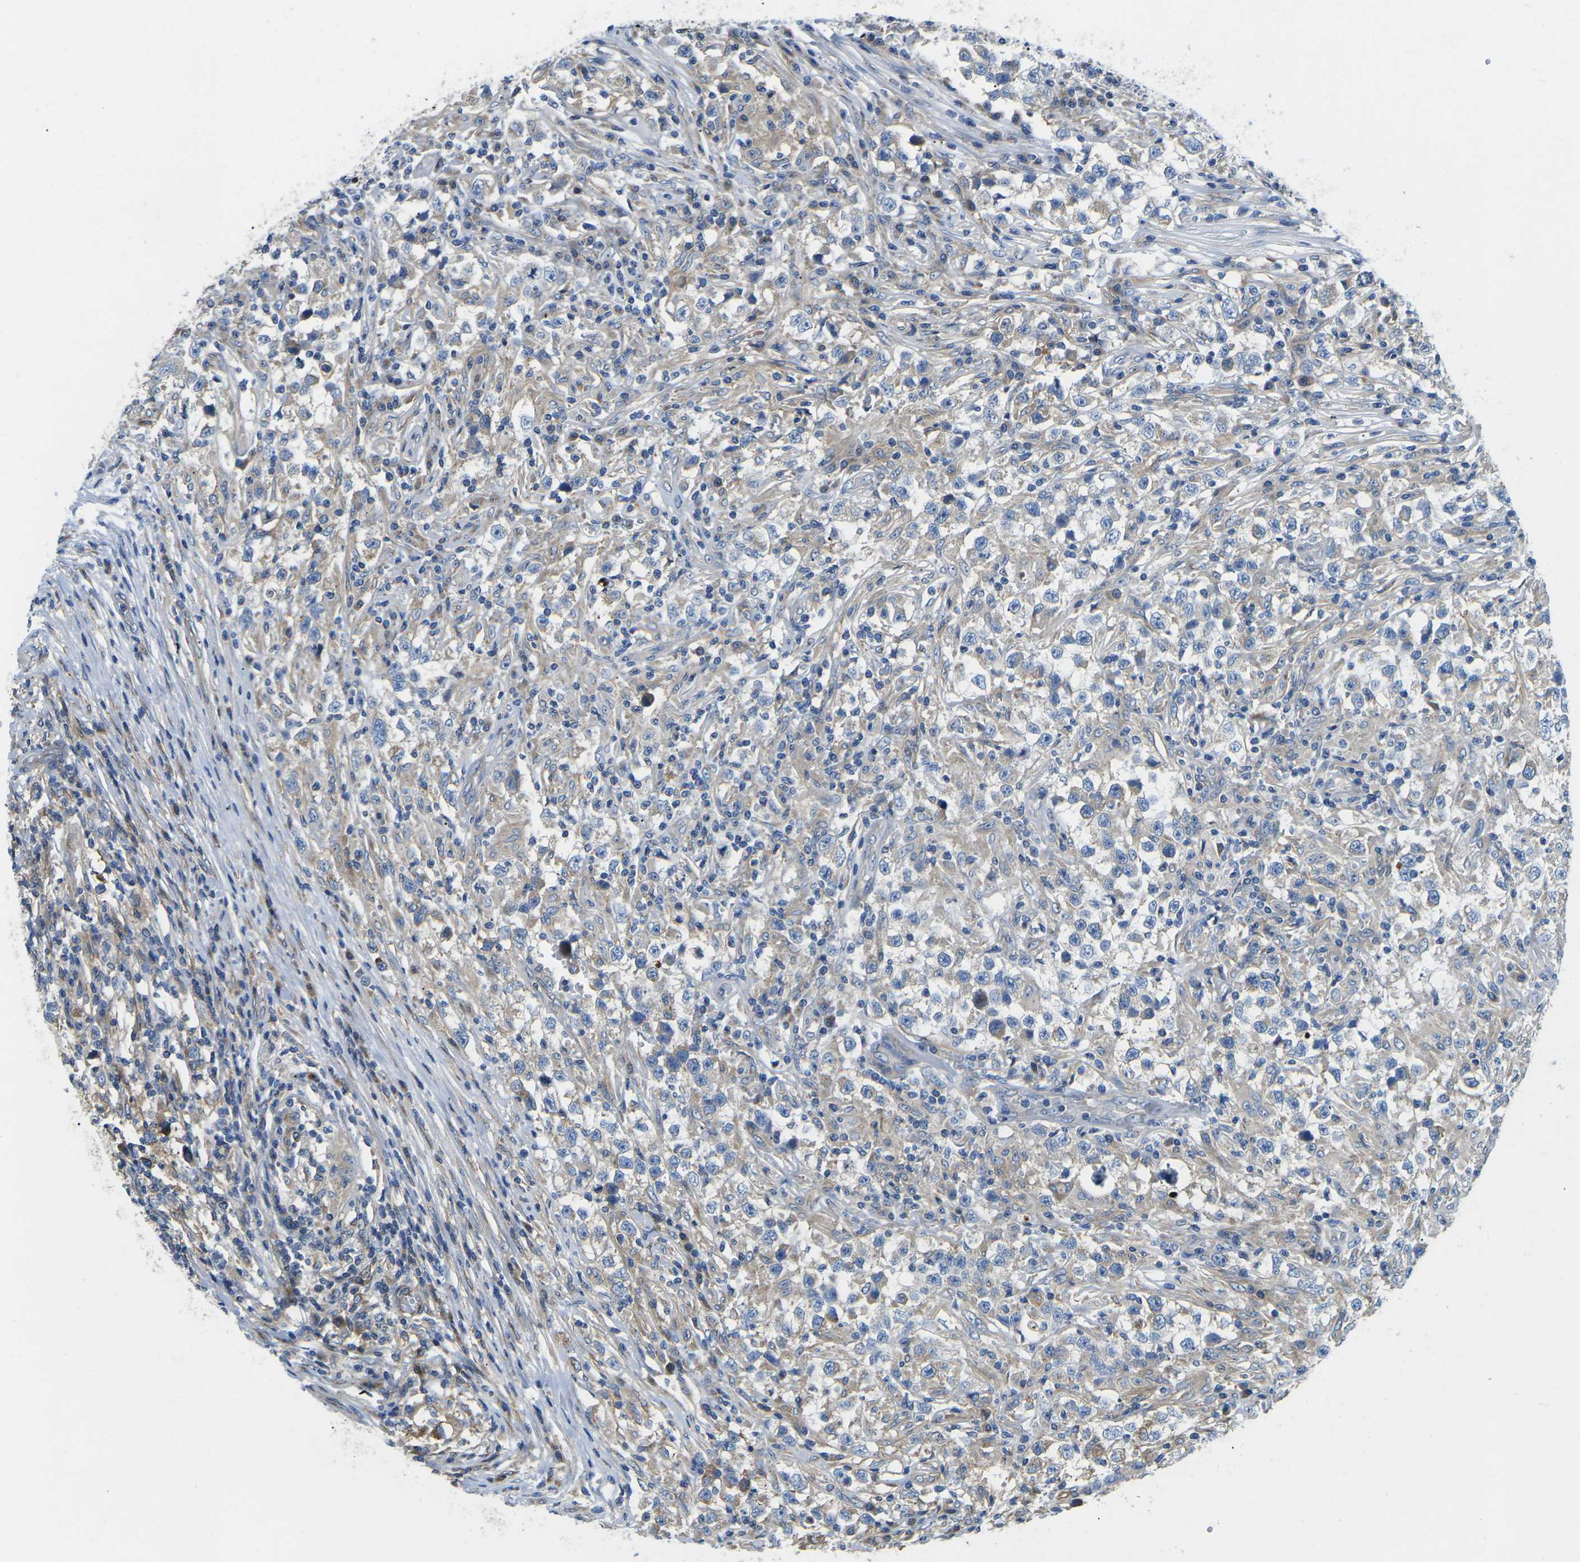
{"staining": {"intensity": "weak", "quantity": "25%-75%", "location": "cytoplasmic/membranous"}, "tissue": "testis cancer", "cell_type": "Tumor cells", "image_type": "cancer", "snomed": [{"axis": "morphology", "description": "Carcinoma, Embryonal, NOS"}, {"axis": "topography", "description": "Testis"}], "caption": "The photomicrograph displays immunohistochemical staining of testis cancer (embryonal carcinoma). There is weak cytoplasmic/membranous expression is appreciated in approximately 25%-75% of tumor cells. Nuclei are stained in blue.", "gene": "TMEFF2", "patient": {"sex": "male", "age": 21}}